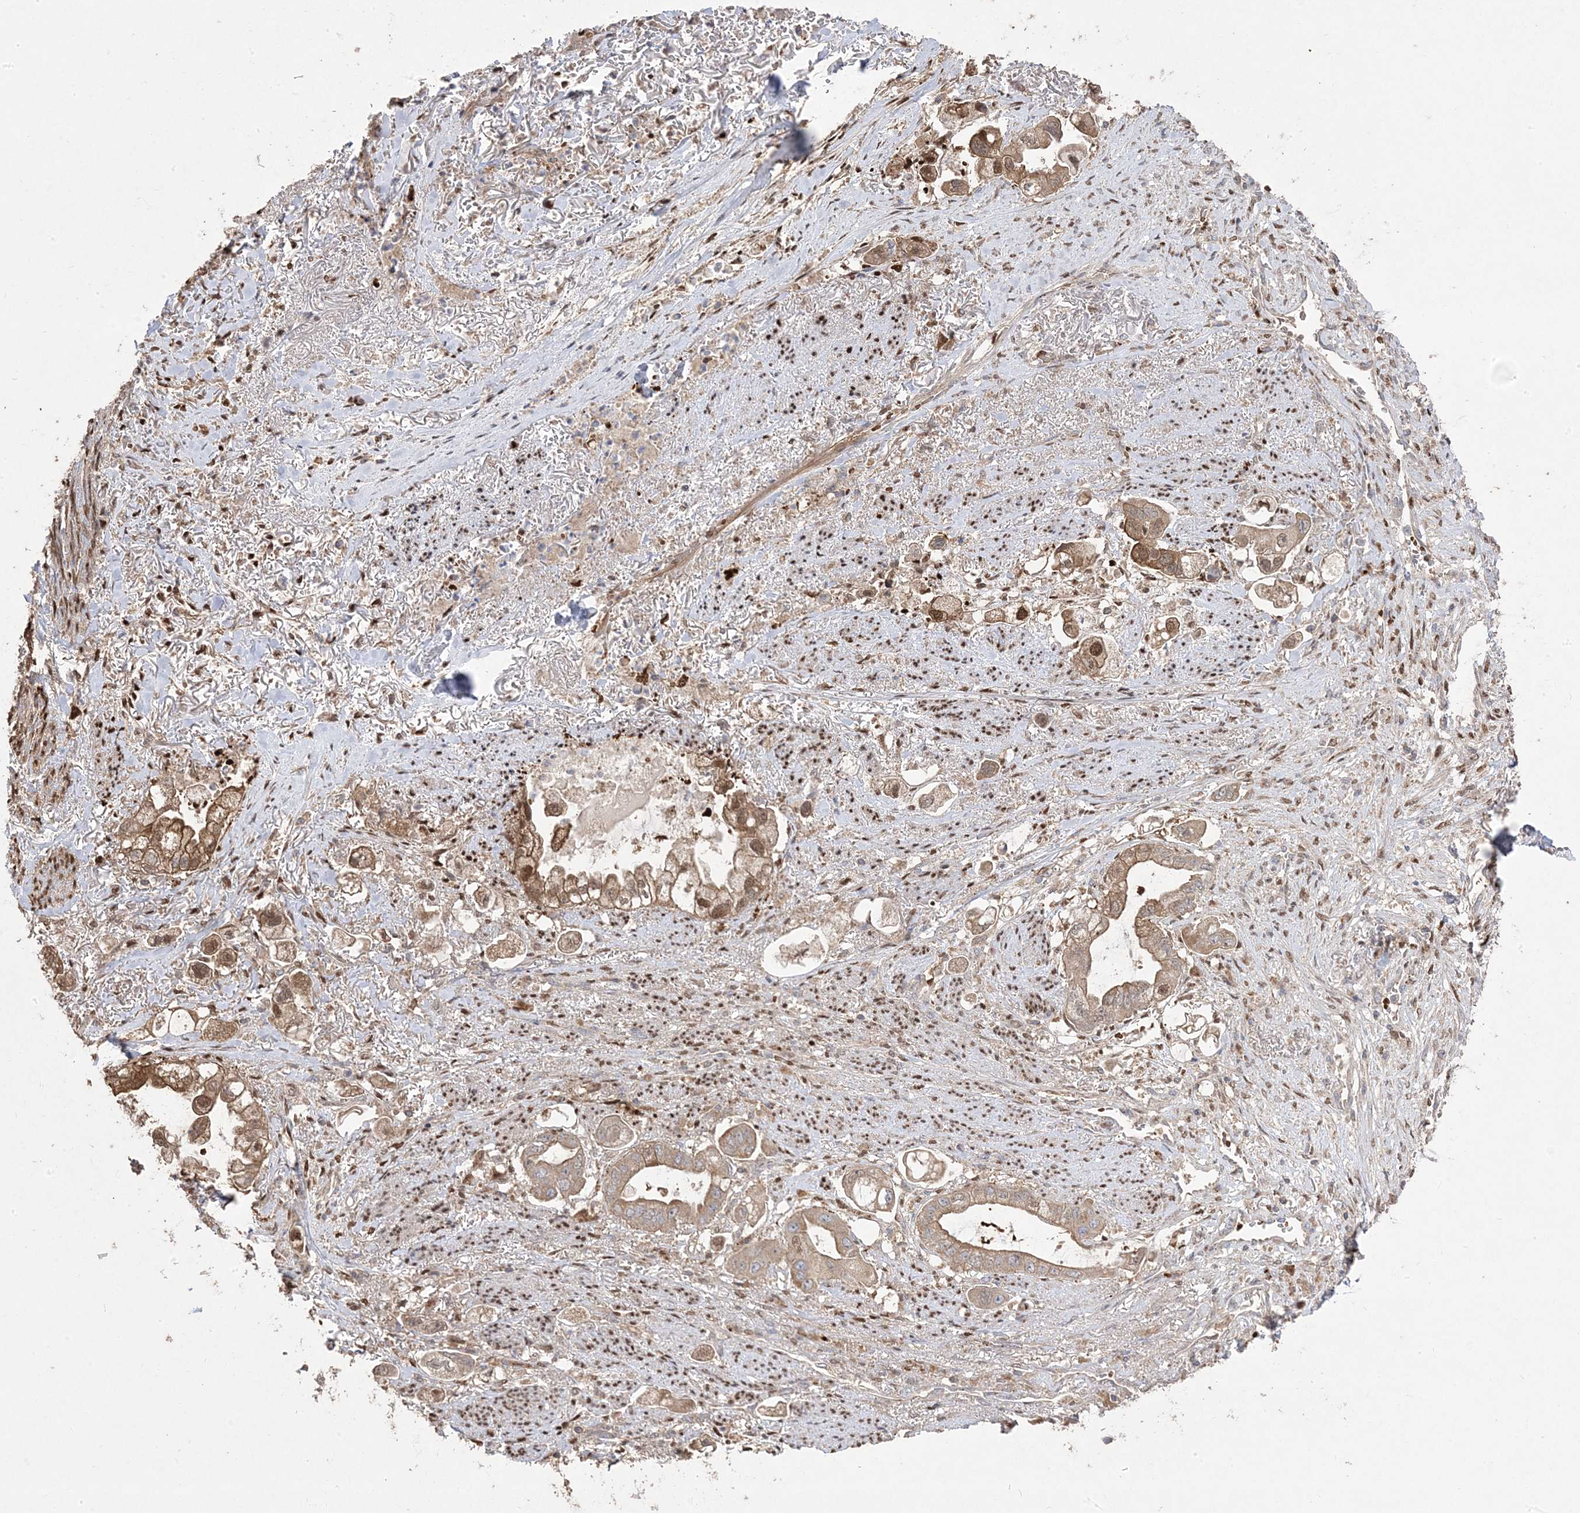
{"staining": {"intensity": "moderate", "quantity": ">75%", "location": "cytoplasmic/membranous,nuclear"}, "tissue": "stomach cancer", "cell_type": "Tumor cells", "image_type": "cancer", "snomed": [{"axis": "morphology", "description": "Adenocarcinoma, NOS"}, {"axis": "topography", "description": "Stomach"}], "caption": "IHC (DAB (3,3'-diaminobenzidine)) staining of stomach cancer exhibits moderate cytoplasmic/membranous and nuclear protein expression in approximately >75% of tumor cells. Nuclei are stained in blue.", "gene": "PPOX", "patient": {"sex": "male", "age": 62}}